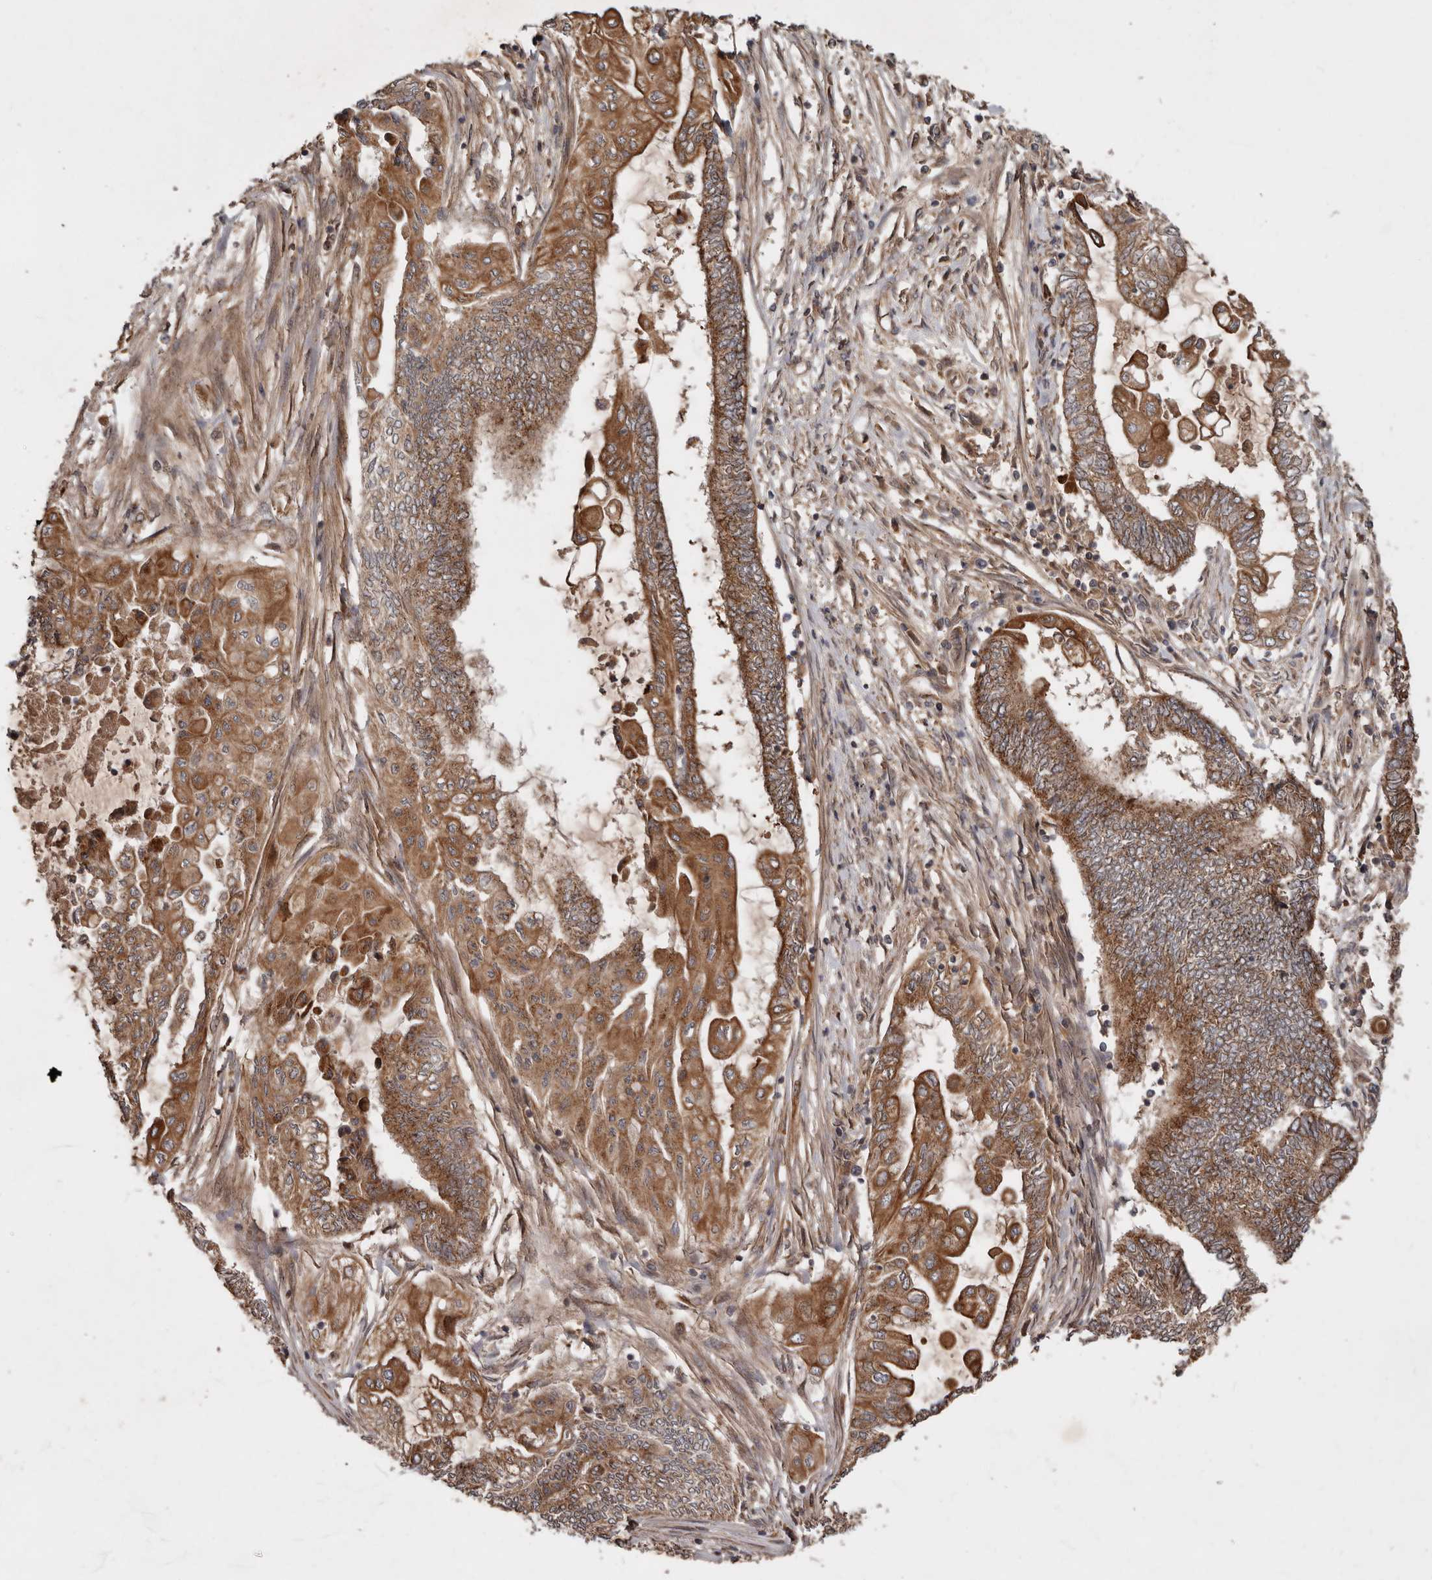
{"staining": {"intensity": "moderate", "quantity": ">75%", "location": "cytoplasmic/membranous"}, "tissue": "endometrial cancer", "cell_type": "Tumor cells", "image_type": "cancer", "snomed": [{"axis": "morphology", "description": "Adenocarcinoma, NOS"}, {"axis": "topography", "description": "Uterus"}, {"axis": "topography", "description": "Endometrium"}], "caption": "This is a micrograph of immunohistochemistry staining of endometrial cancer, which shows moderate expression in the cytoplasmic/membranous of tumor cells.", "gene": "STK36", "patient": {"sex": "female", "age": 70}}